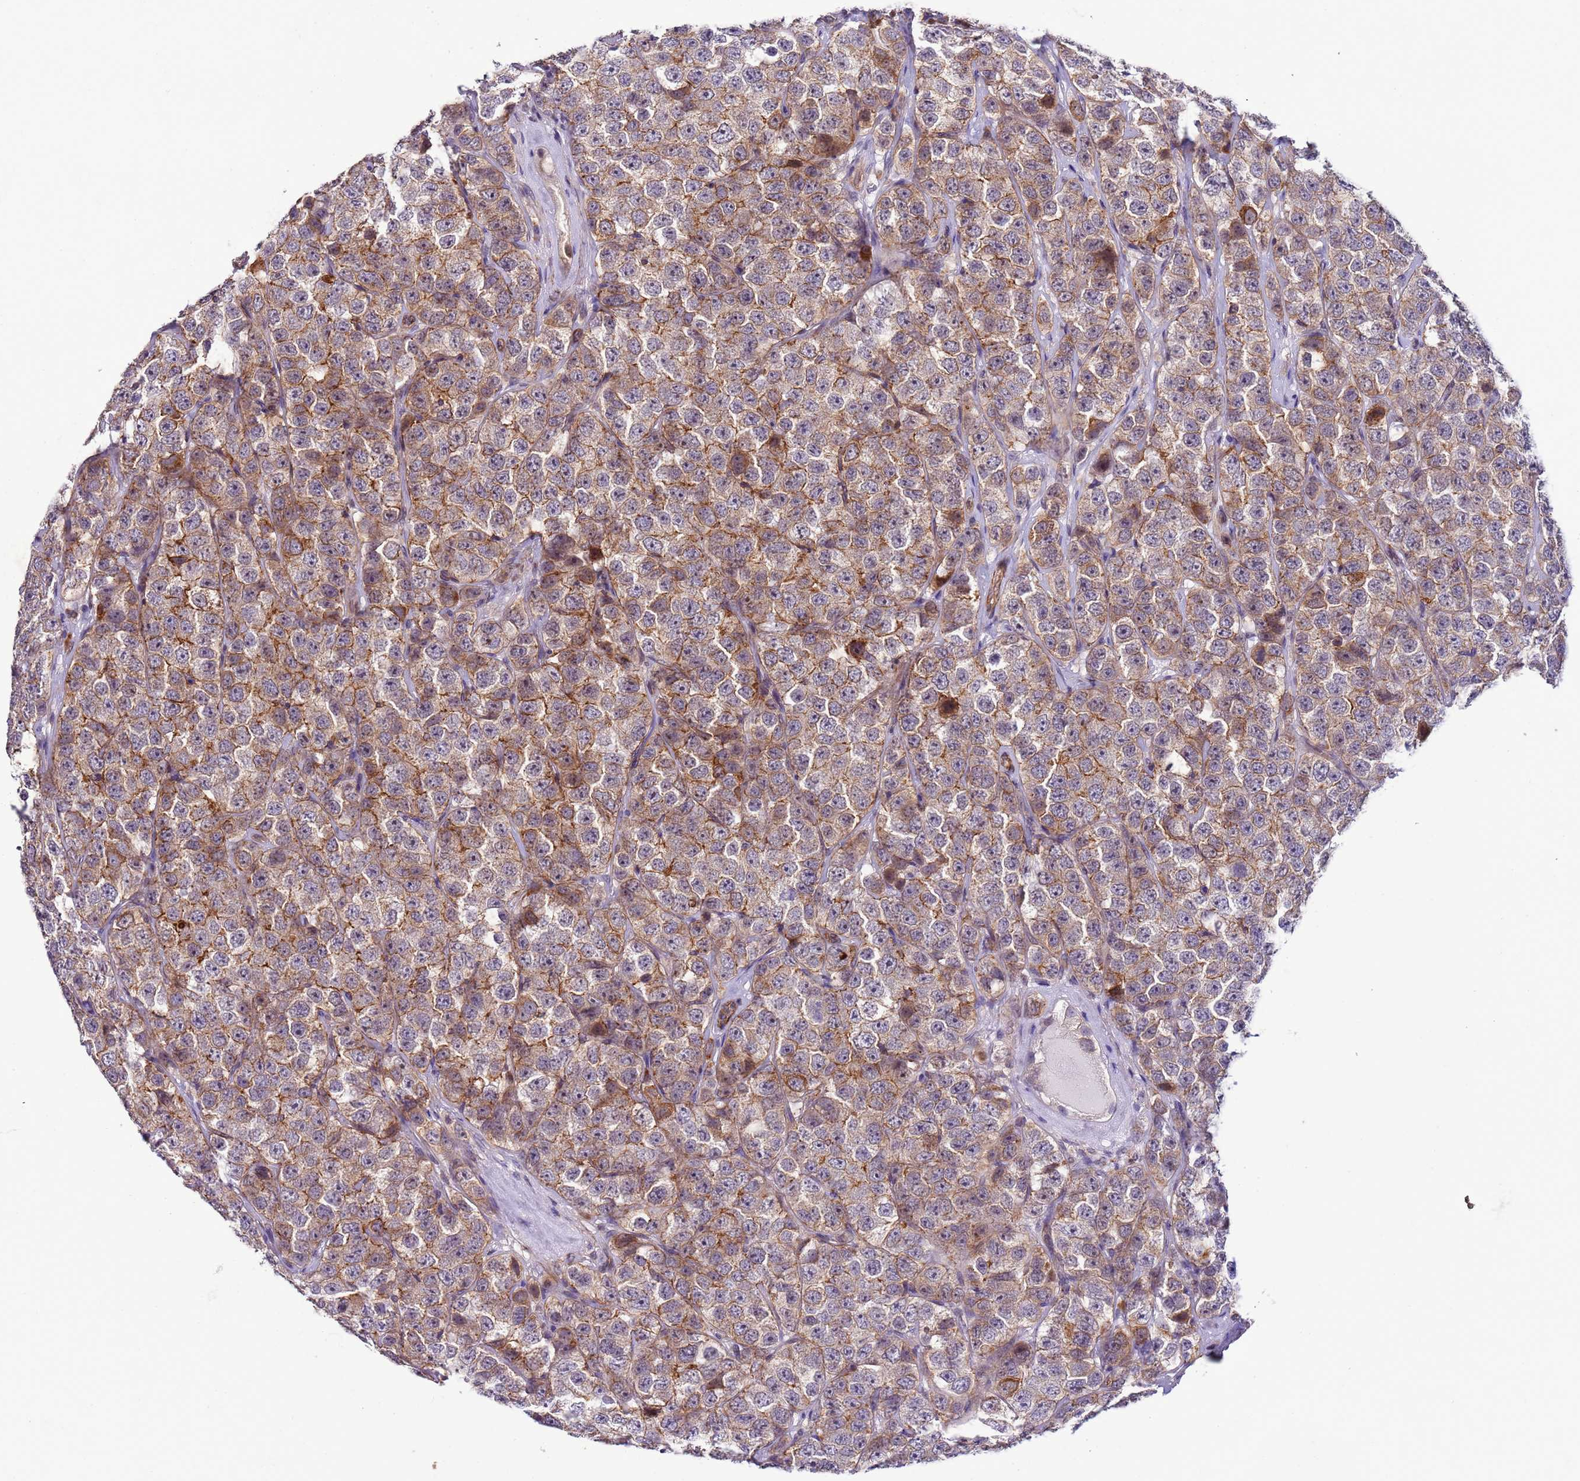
{"staining": {"intensity": "moderate", "quantity": ">75%", "location": "cytoplasmic/membranous"}, "tissue": "testis cancer", "cell_type": "Tumor cells", "image_type": "cancer", "snomed": [{"axis": "morphology", "description": "Seminoma, NOS"}, {"axis": "topography", "description": "Testis"}], "caption": "Testis seminoma was stained to show a protein in brown. There is medium levels of moderate cytoplasmic/membranous staining in about >75% of tumor cells.", "gene": "GEN1", "patient": {"sex": "male", "age": 28}}